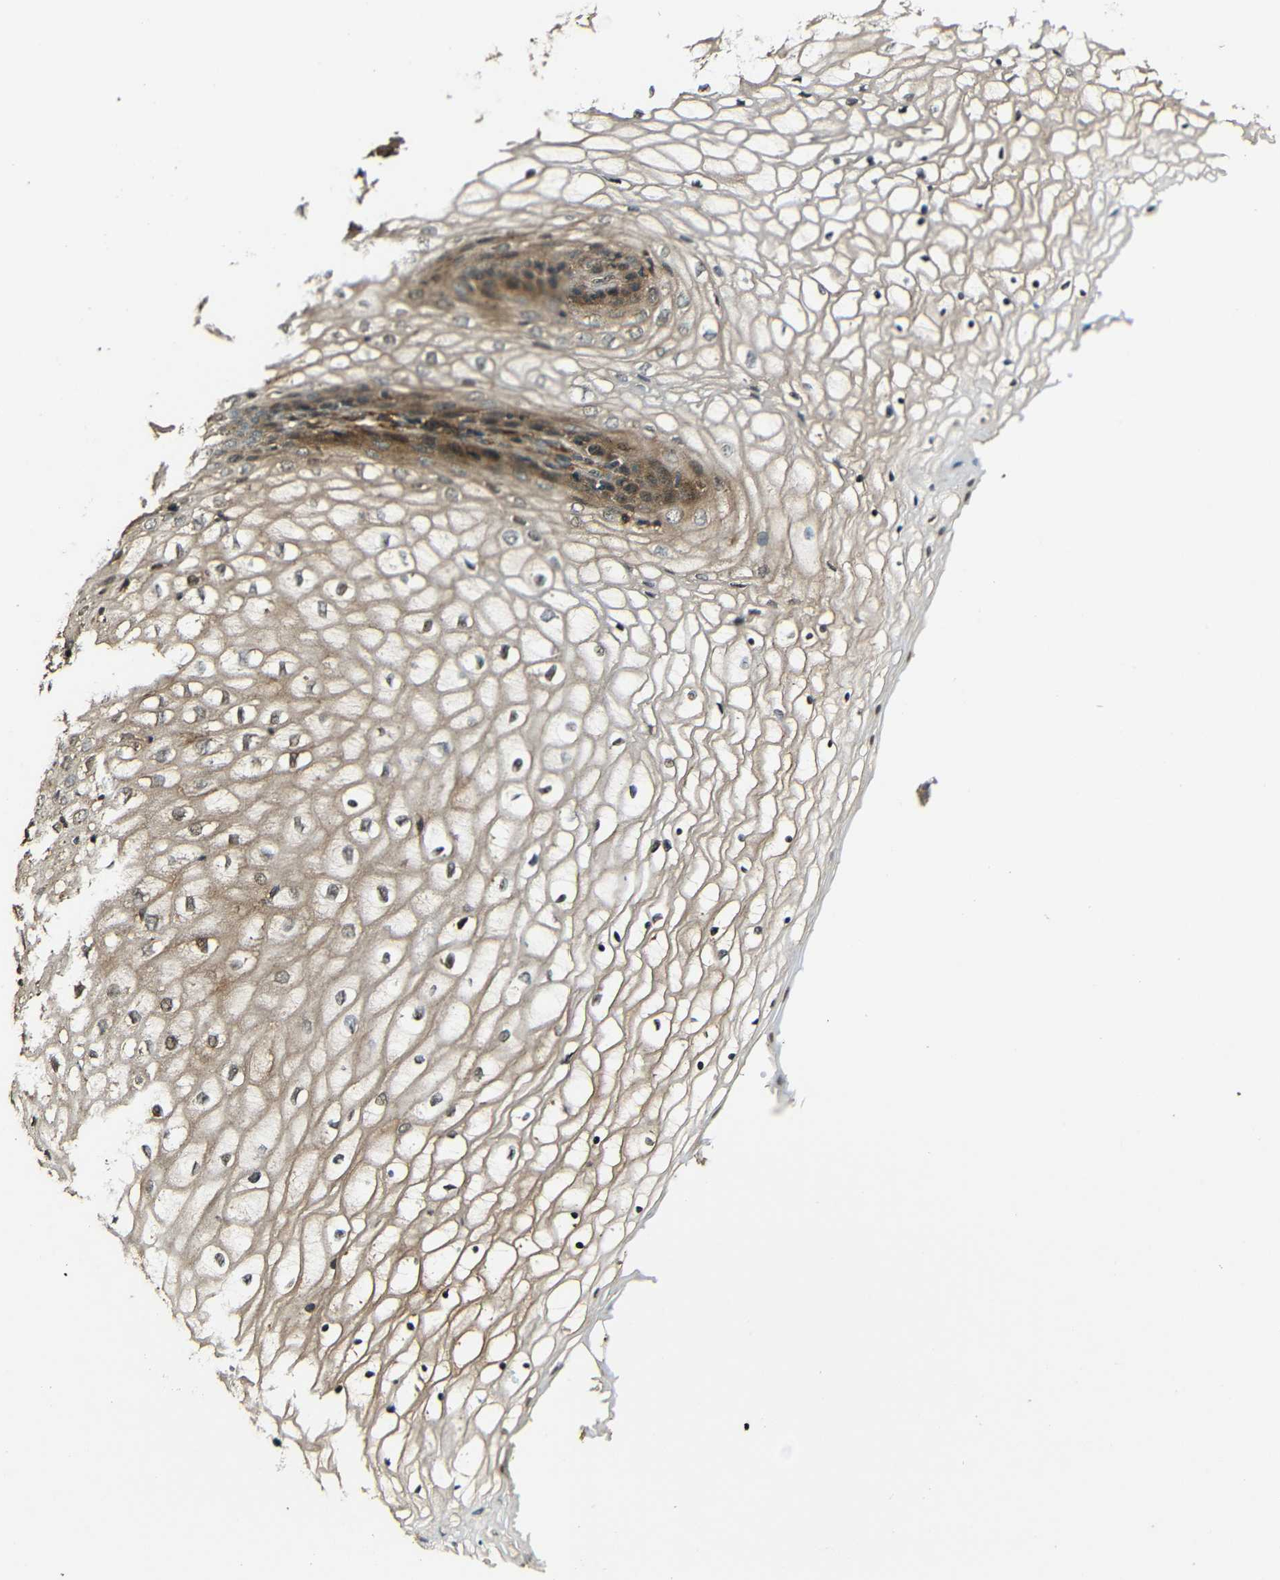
{"staining": {"intensity": "moderate", "quantity": "25%-75%", "location": "cytoplasmic/membranous"}, "tissue": "vagina", "cell_type": "Squamous epithelial cells", "image_type": "normal", "snomed": [{"axis": "morphology", "description": "Normal tissue, NOS"}, {"axis": "topography", "description": "Vagina"}], "caption": "This micrograph demonstrates IHC staining of benign human vagina, with medium moderate cytoplasmic/membranous expression in approximately 25%-75% of squamous epithelial cells.", "gene": "CASP8", "patient": {"sex": "female", "age": 34}}